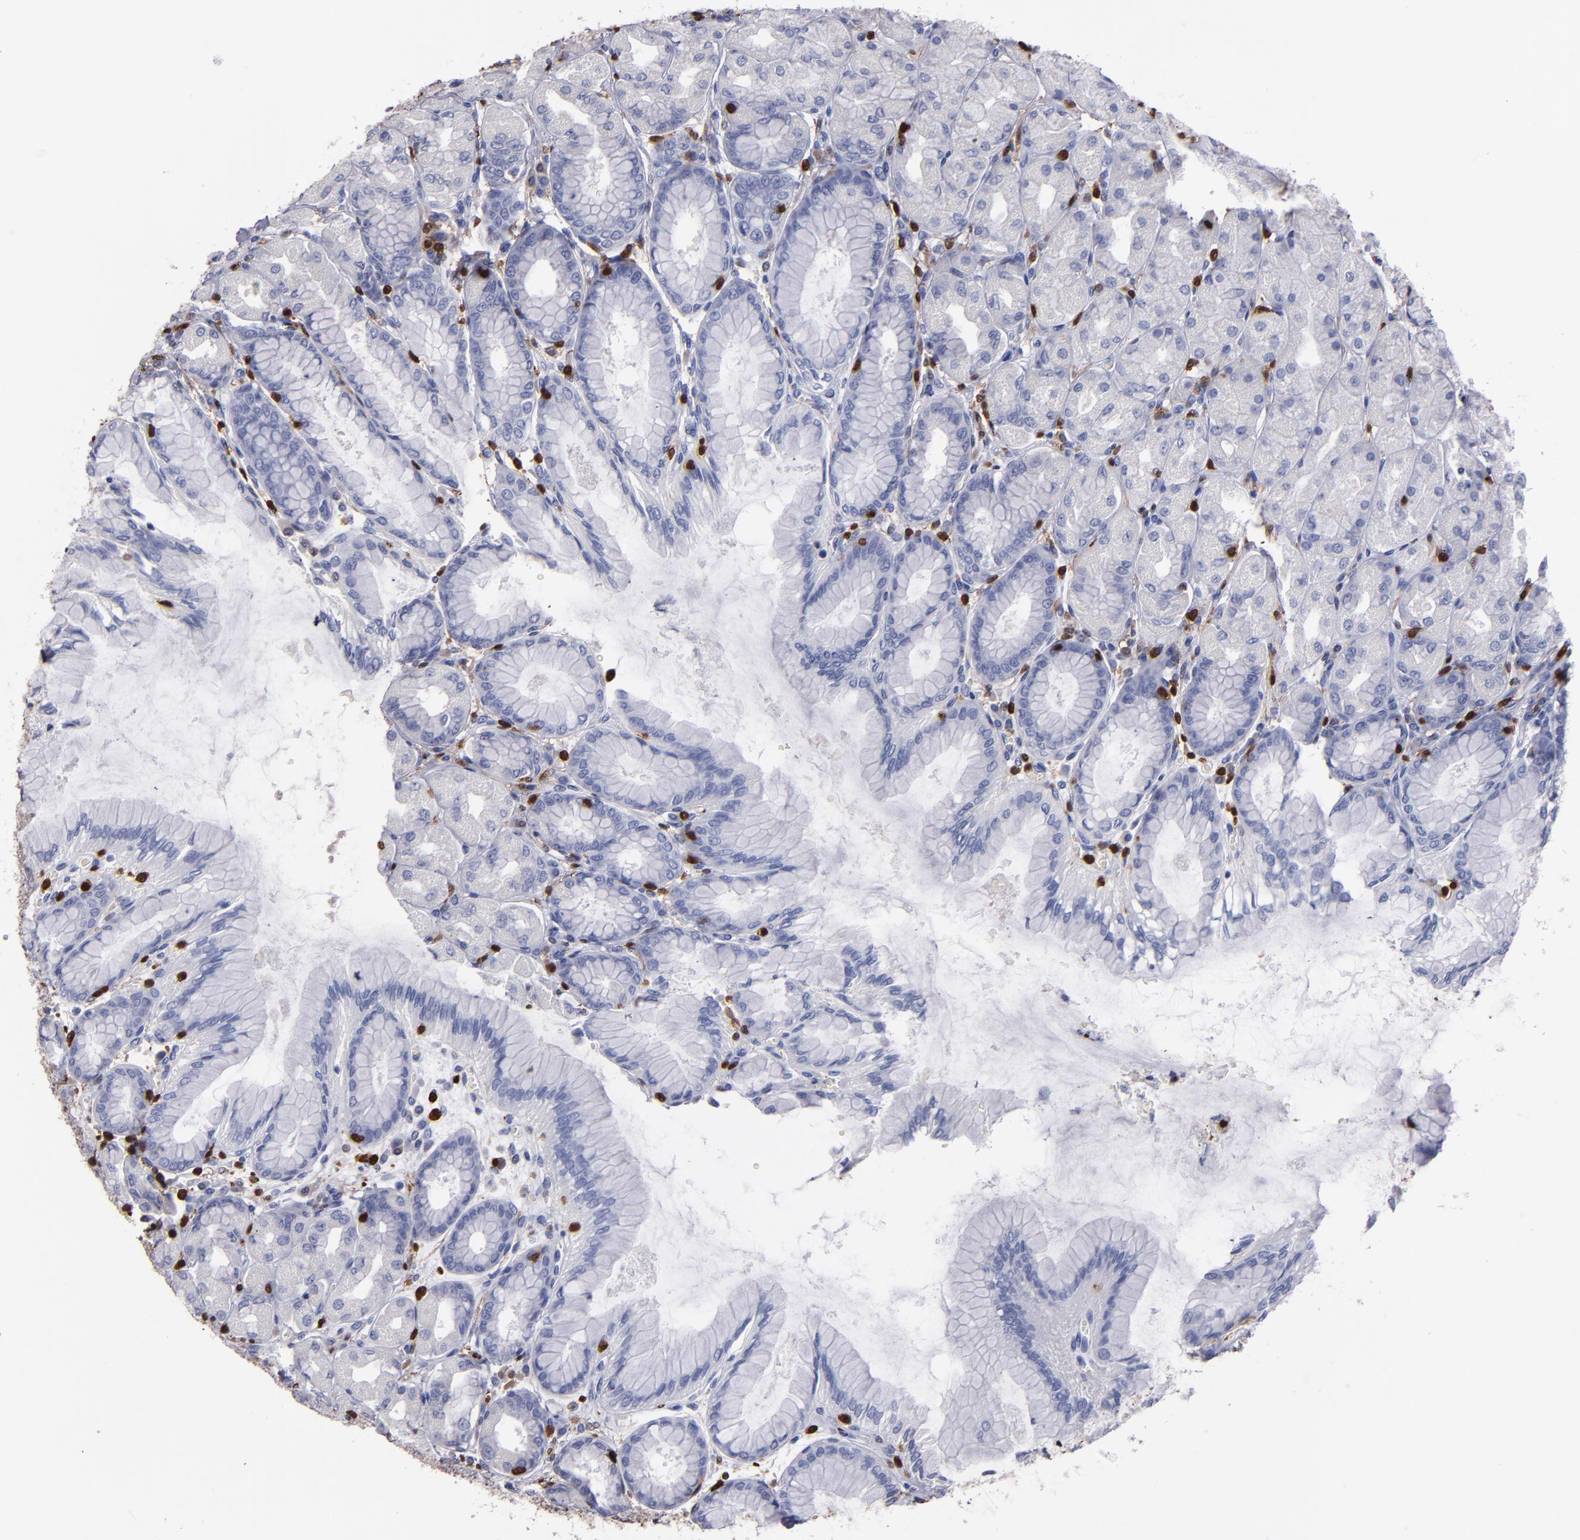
{"staining": {"intensity": "negative", "quantity": "none", "location": "none"}, "tissue": "stomach", "cell_type": "Glandular cells", "image_type": "normal", "snomed": [{"axis": "morphology", "description": "Normal tissue, NOS"}, {"axis": "topography", "description": "Stomach, upper"}], "caption": "This histopathology image is of normal stomach stained with immunohistochemistry to label a protein in brown with the nuclei are counter-stained blue. There is no positivity in glandular cells. (Immunohistochemistry, brightfield microscopy, high magnification).", "gene": "S100A4", "patient": {"sex": "female", "age": 56}}